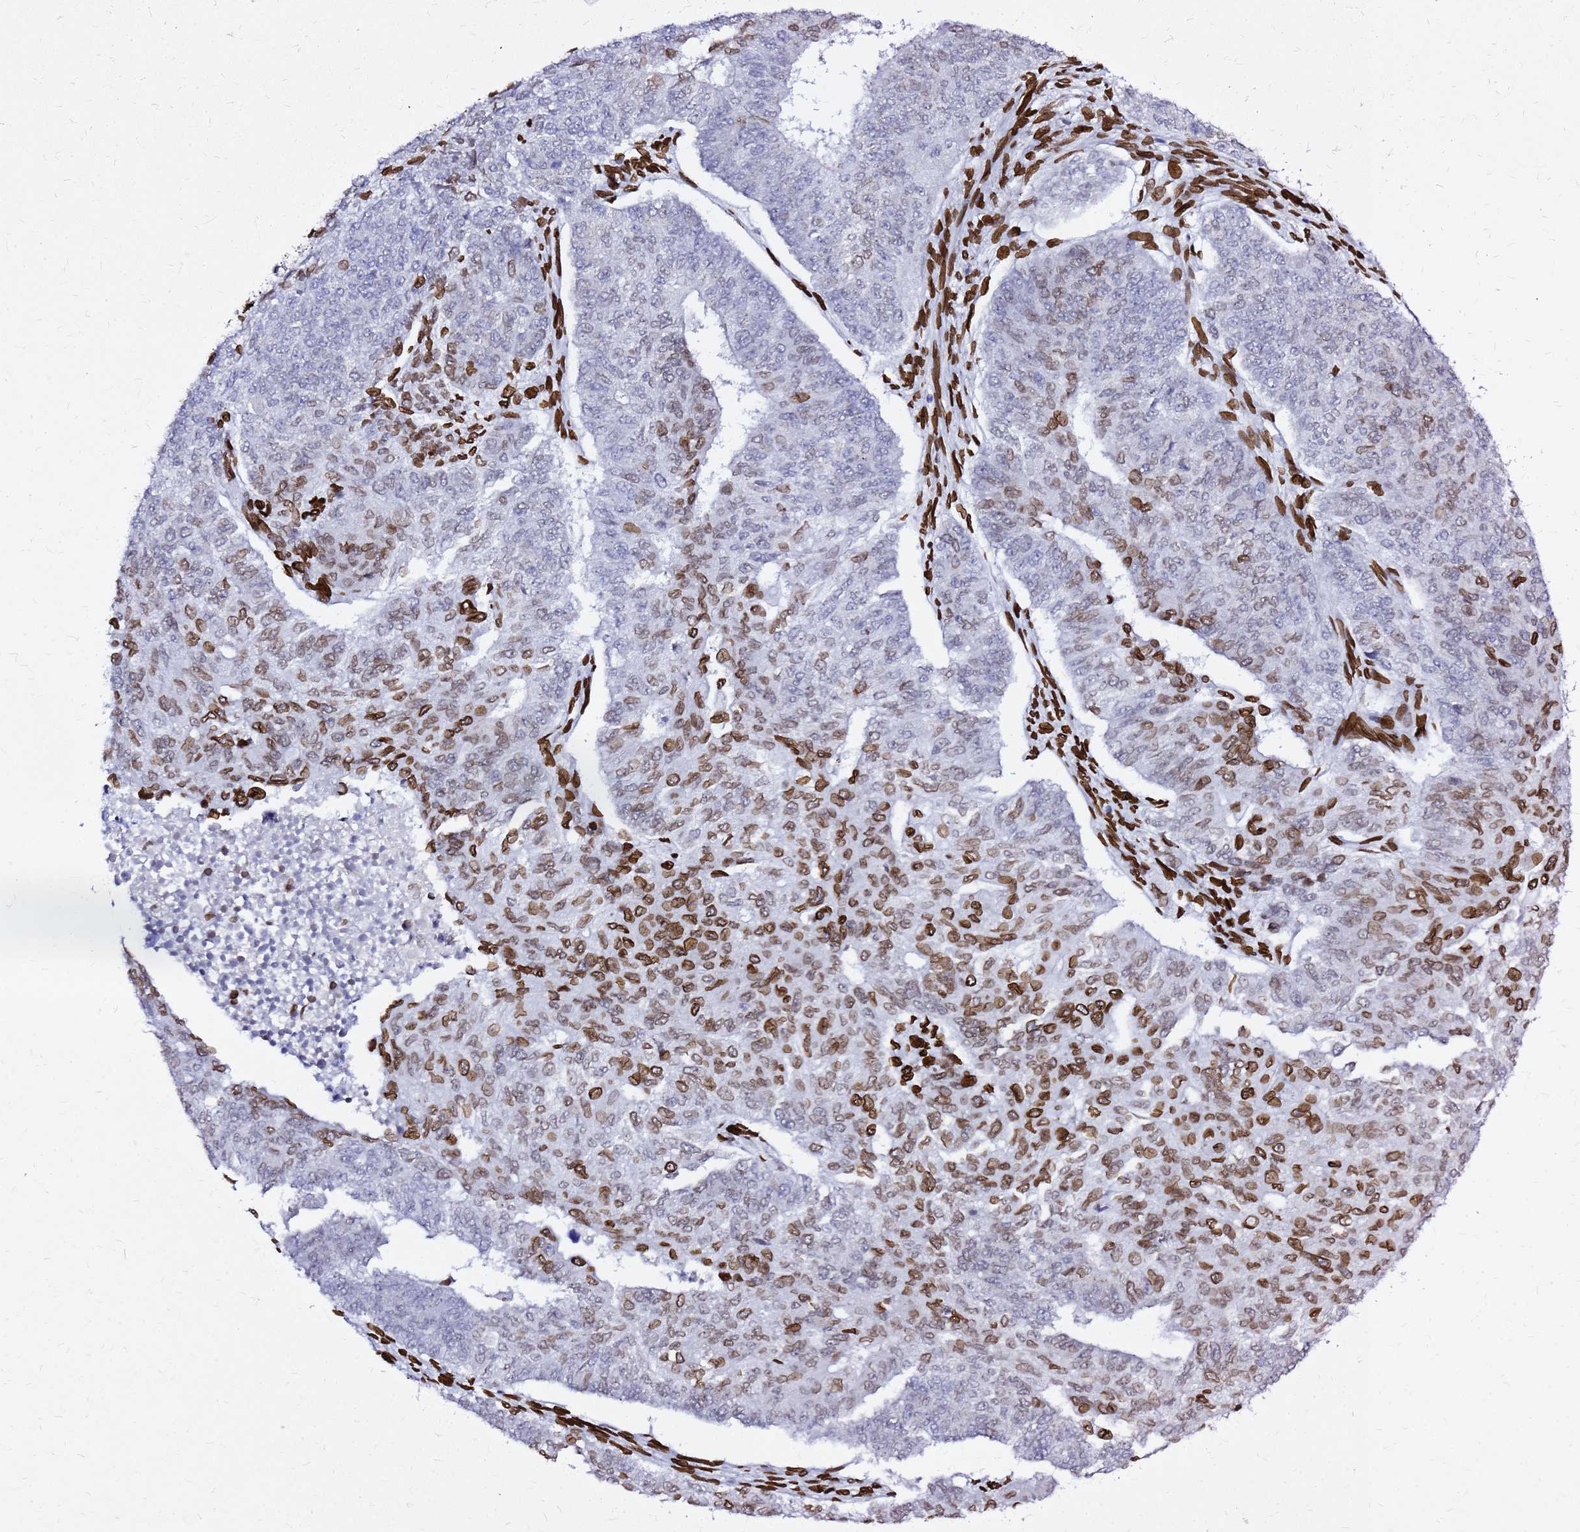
{"staining": {"intensity": "moderate", "quantity": "25%-75%", "location": "cytoplasmic/membranous,nuclear"}, "tissue": "endometrial cancer", "cell_type": "Tumor cells", "image_type": "cancer", "snomed": [{"axis": "morphology", "description": "Adenocarcinoma, NOS"}, {"axis": "topography", "description": "Endometrium"}], "caption": "Immunohistochemical staining of endometrial cancer demonstrates medium levels of moderate cytoplasmic/membranous and nuclear staining in about 25%-75% of tumor cells. The protein is stained brown, and the nuclei are stained in blue (DAB IHC with brightfield microscopy, high magnification).", "gene": "C6orf141", "patient": {"sex": "female", "age": 32}}